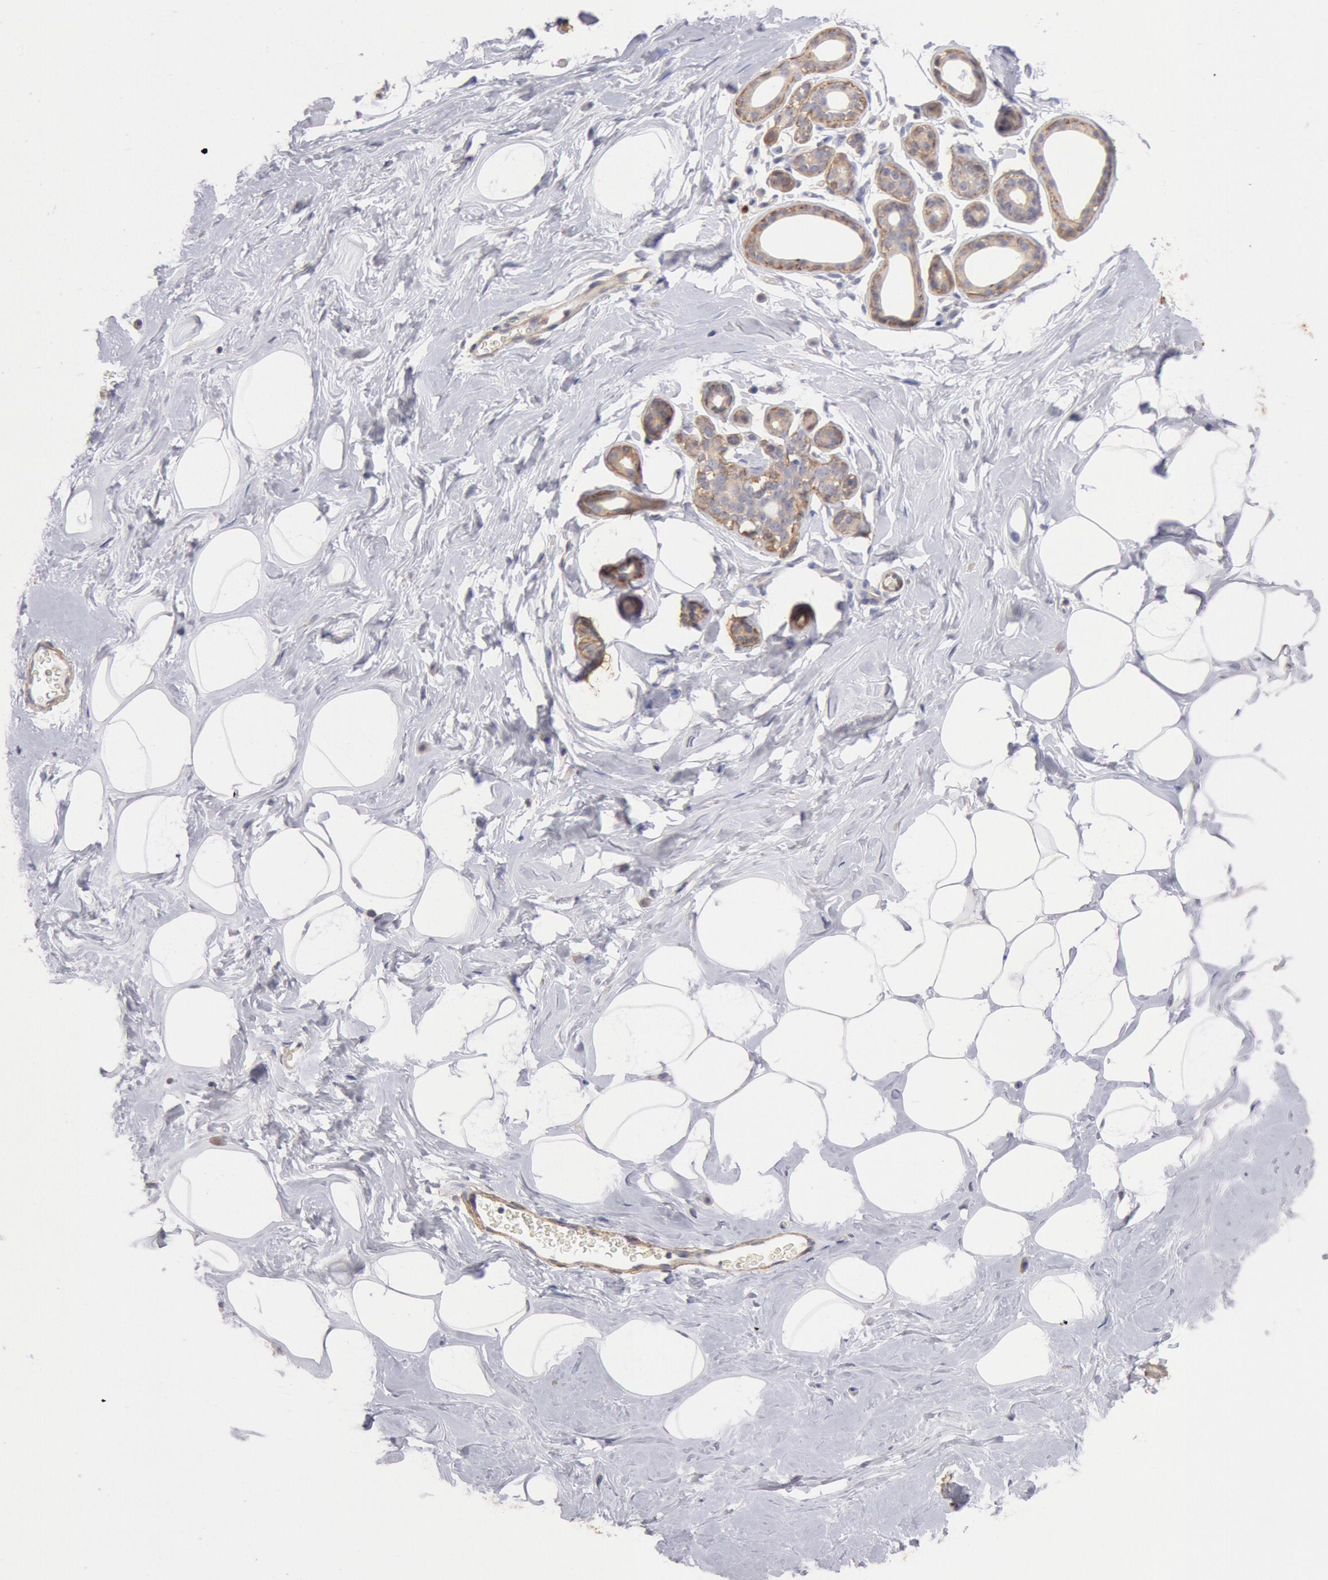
{"staining": {"intensity": "negative", "quantity": "none", "location": "none"}, "tissue": "breast", "cell_type": "Adipocytes", "image_type": "normal", "snomed": [{"axis": "morphology", "description": "Normal tissue, NOS"}, {"axis": "morphology", "description": "Fibrosis, NOS"}, {"axis": "topography", "description": "Breast"}], "caption": "This image is of unremarkable breast stained with immunohistochemistry (IHC) to label a protein in brown with the nuclei are counter-stained blue. There is no expression in adipocytes.", "gene": "TMED8", "patient": {"sex": "female", "age": 39}}